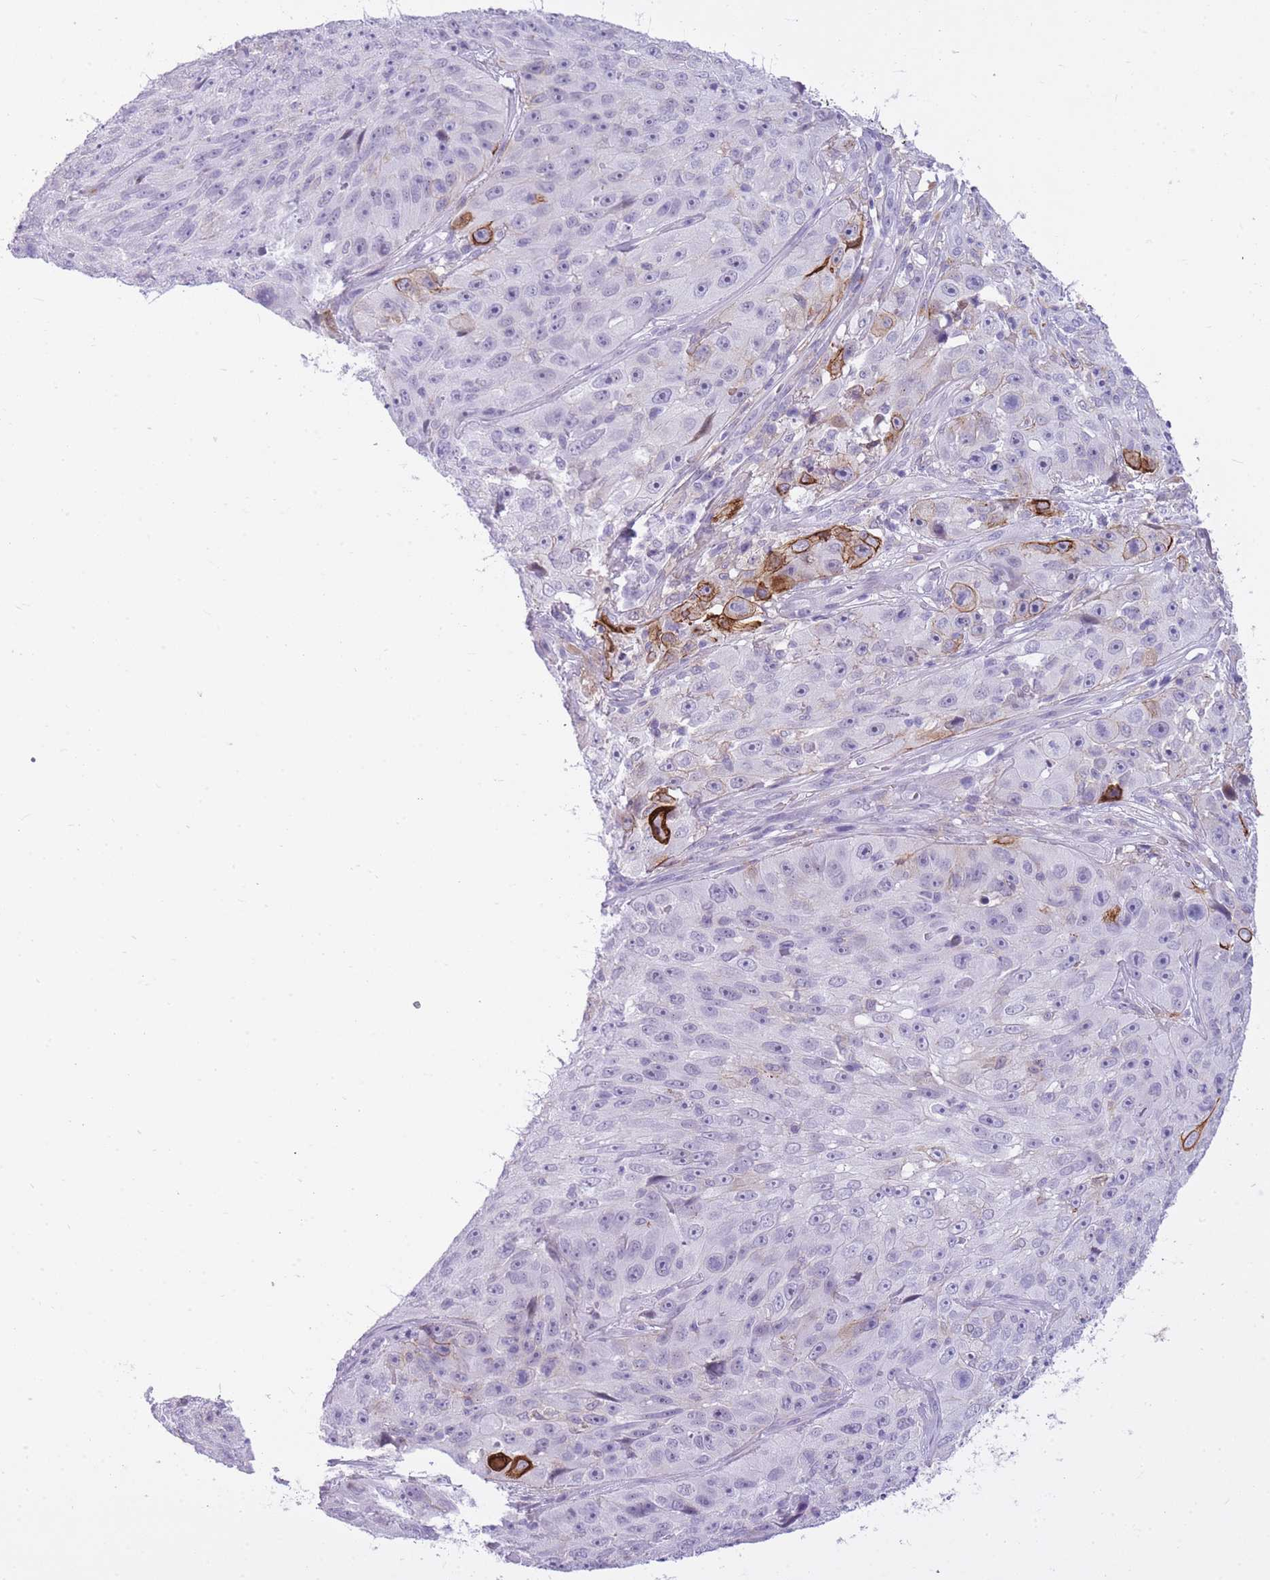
{"staining": {"intensity": "strong", "quantity": "<25%", "location": "cytoplasmic/membranous"}, "tissue": "skin cancer", "cell_type": "Tumor cells", "image_type": "cancer", "snomed": [{"axis": "morphology", "description": "Squamous cell carcinoma, NOS"}, {"axis": "topography", "description": "Skin"}], "caption": "Immunohistochemistry (IHC) of skin cancer exhibits medium levels of strong cytoplasmic/membranous positivity in approximately <25% of tumor cells. (Stains: DAB (3,3'-diaminobenzidine) in brown, nuclei in blue, Microscopy: brightfield microscopy at high magnification).", "gene": "RADX", "patient": {"sex": "female", "age": 87}}